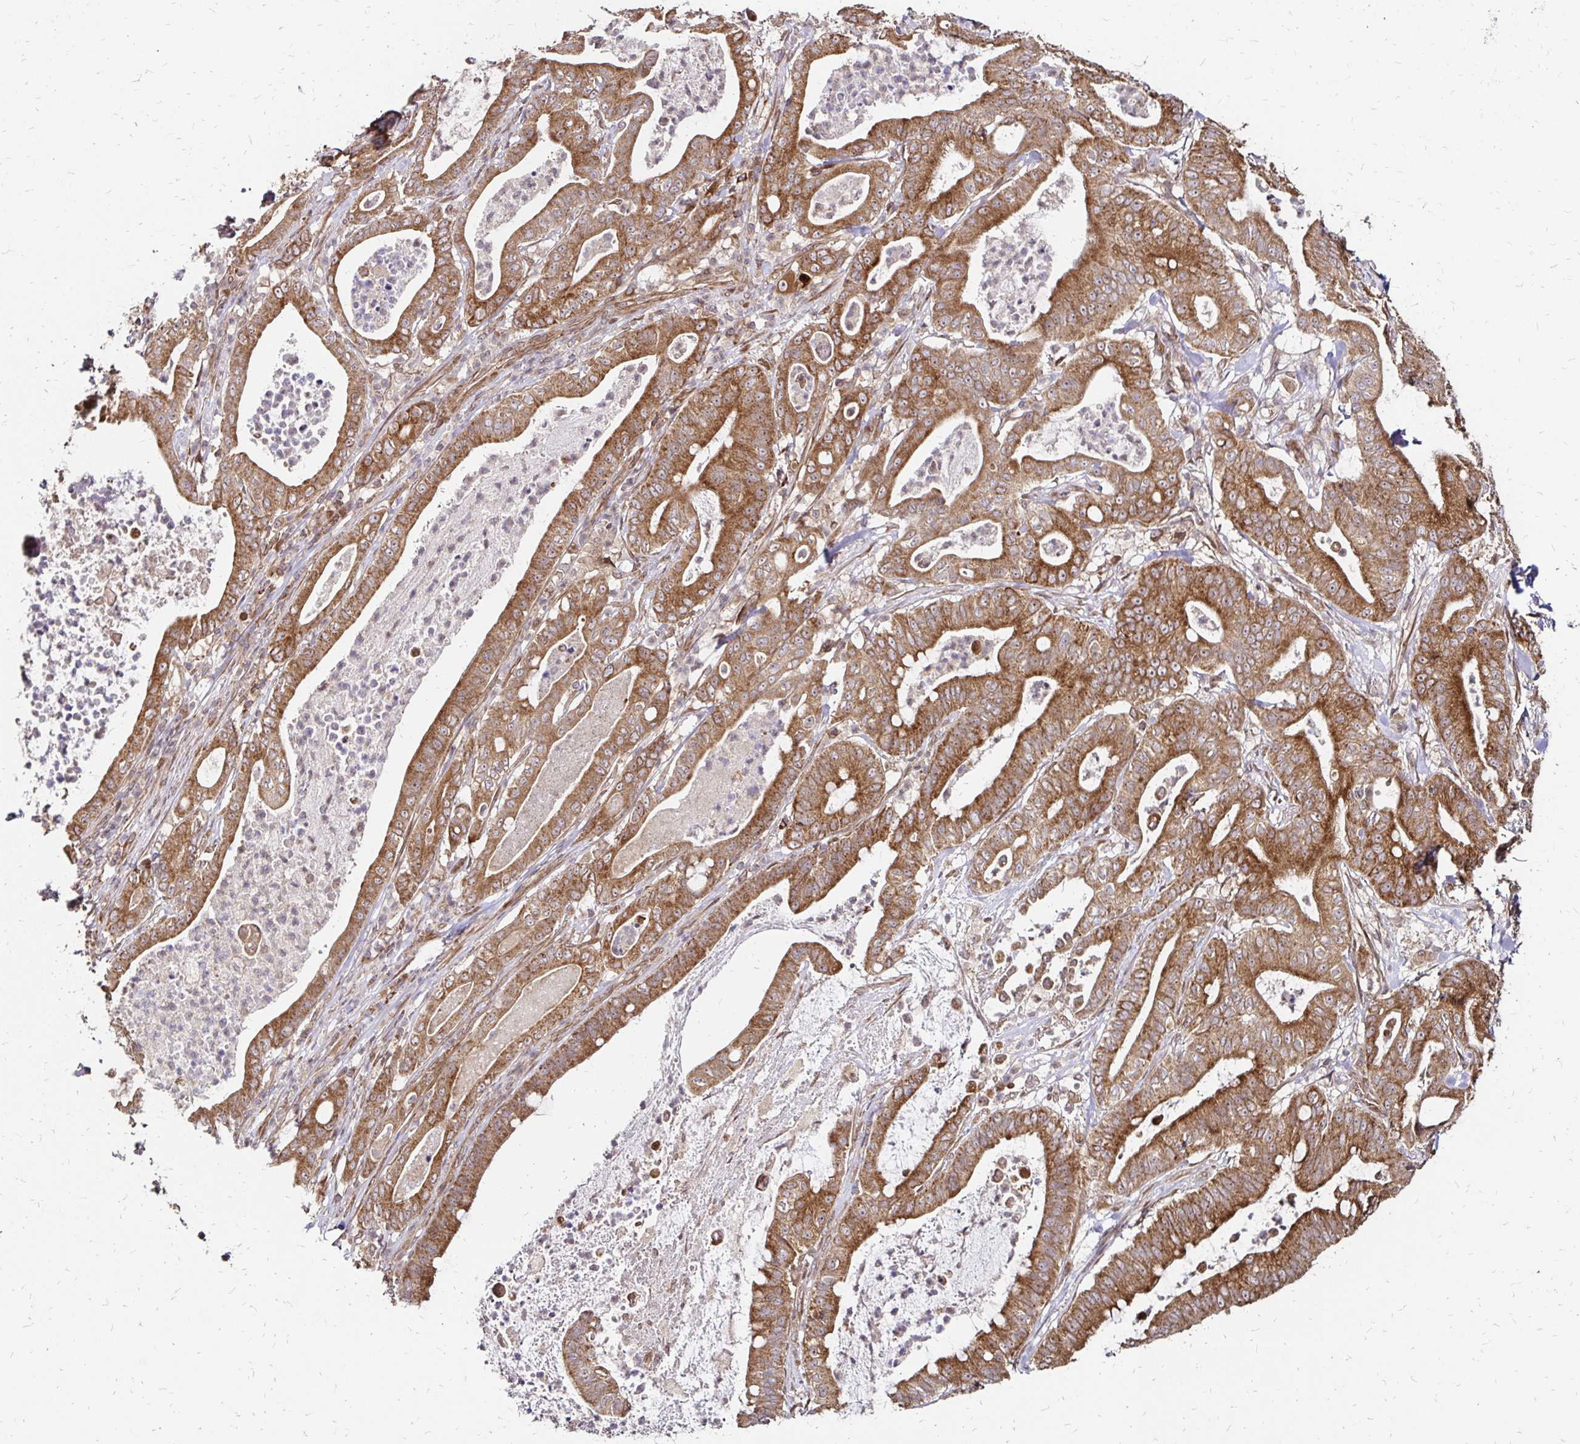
{"staining": {"intensity": "moderate", "quantity": ">75%", "location": "cytoplasmic/membranous"}, "tissue": "pancreatic cancer", "cell_type": "Tumor cells", "image_type": "cancer", "snomed": [{"axis": "morphology", "description": "Adenocarcinoma, NOS"}, {"axis": "topography", "description": "Pancreas"}], "caption": "Immunohistochemistry (IHC) histopathology image of neoplastic tissue: pancreatic adenocarcinoma stained using IHC exhibits medium levels of moderate protein expression localized specifically in the cytoplasmic/membranous of tumor cells, appearing as a cytoplasmic/membranous brown color.", "gene": "ZW10", "patient": {"sex": "male", "age": 71}}